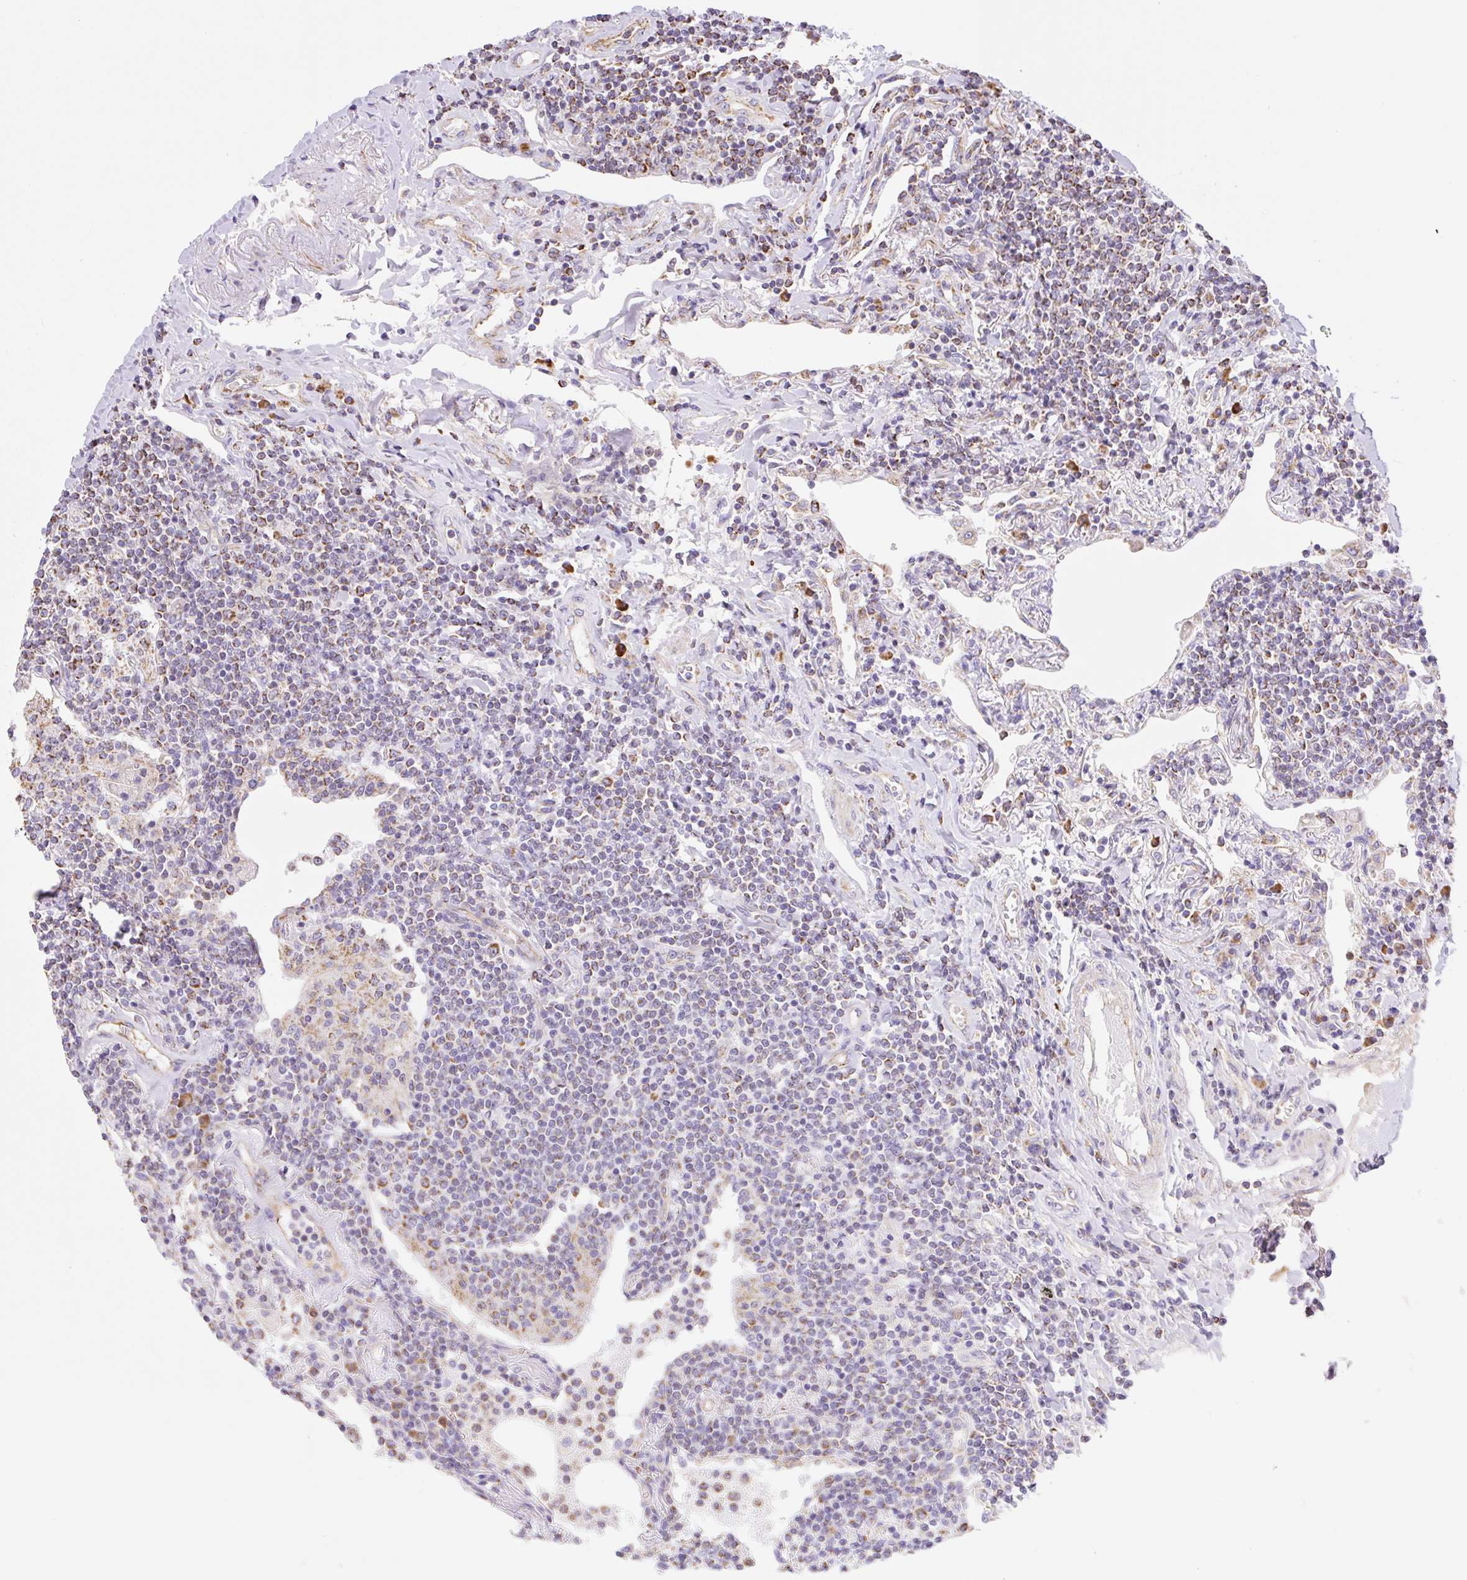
{"staining": {"intensity": "moderate", "quantity": "25%-75%", "location": "cytoplasmic/membranous"}, "tissue": "lymphoma", "cell_type": "Tumor cells", "image_type": "cancer", "snomed": [{"axis": "morphology", "description": "Malignant lymphoma, non-Hodgkin's type, Low grade"}, {"axis": "topography", "description": "Lung"}], "caption": "Moderate cytoplasmic/membranous protein positivity is appreciated in about 25%-75% of tumor cells in malignant lymphoma, non-Hodgkin's type (low-grade).", "gene": "ESAM", "patient": {"sex": "female", "age": 71}}